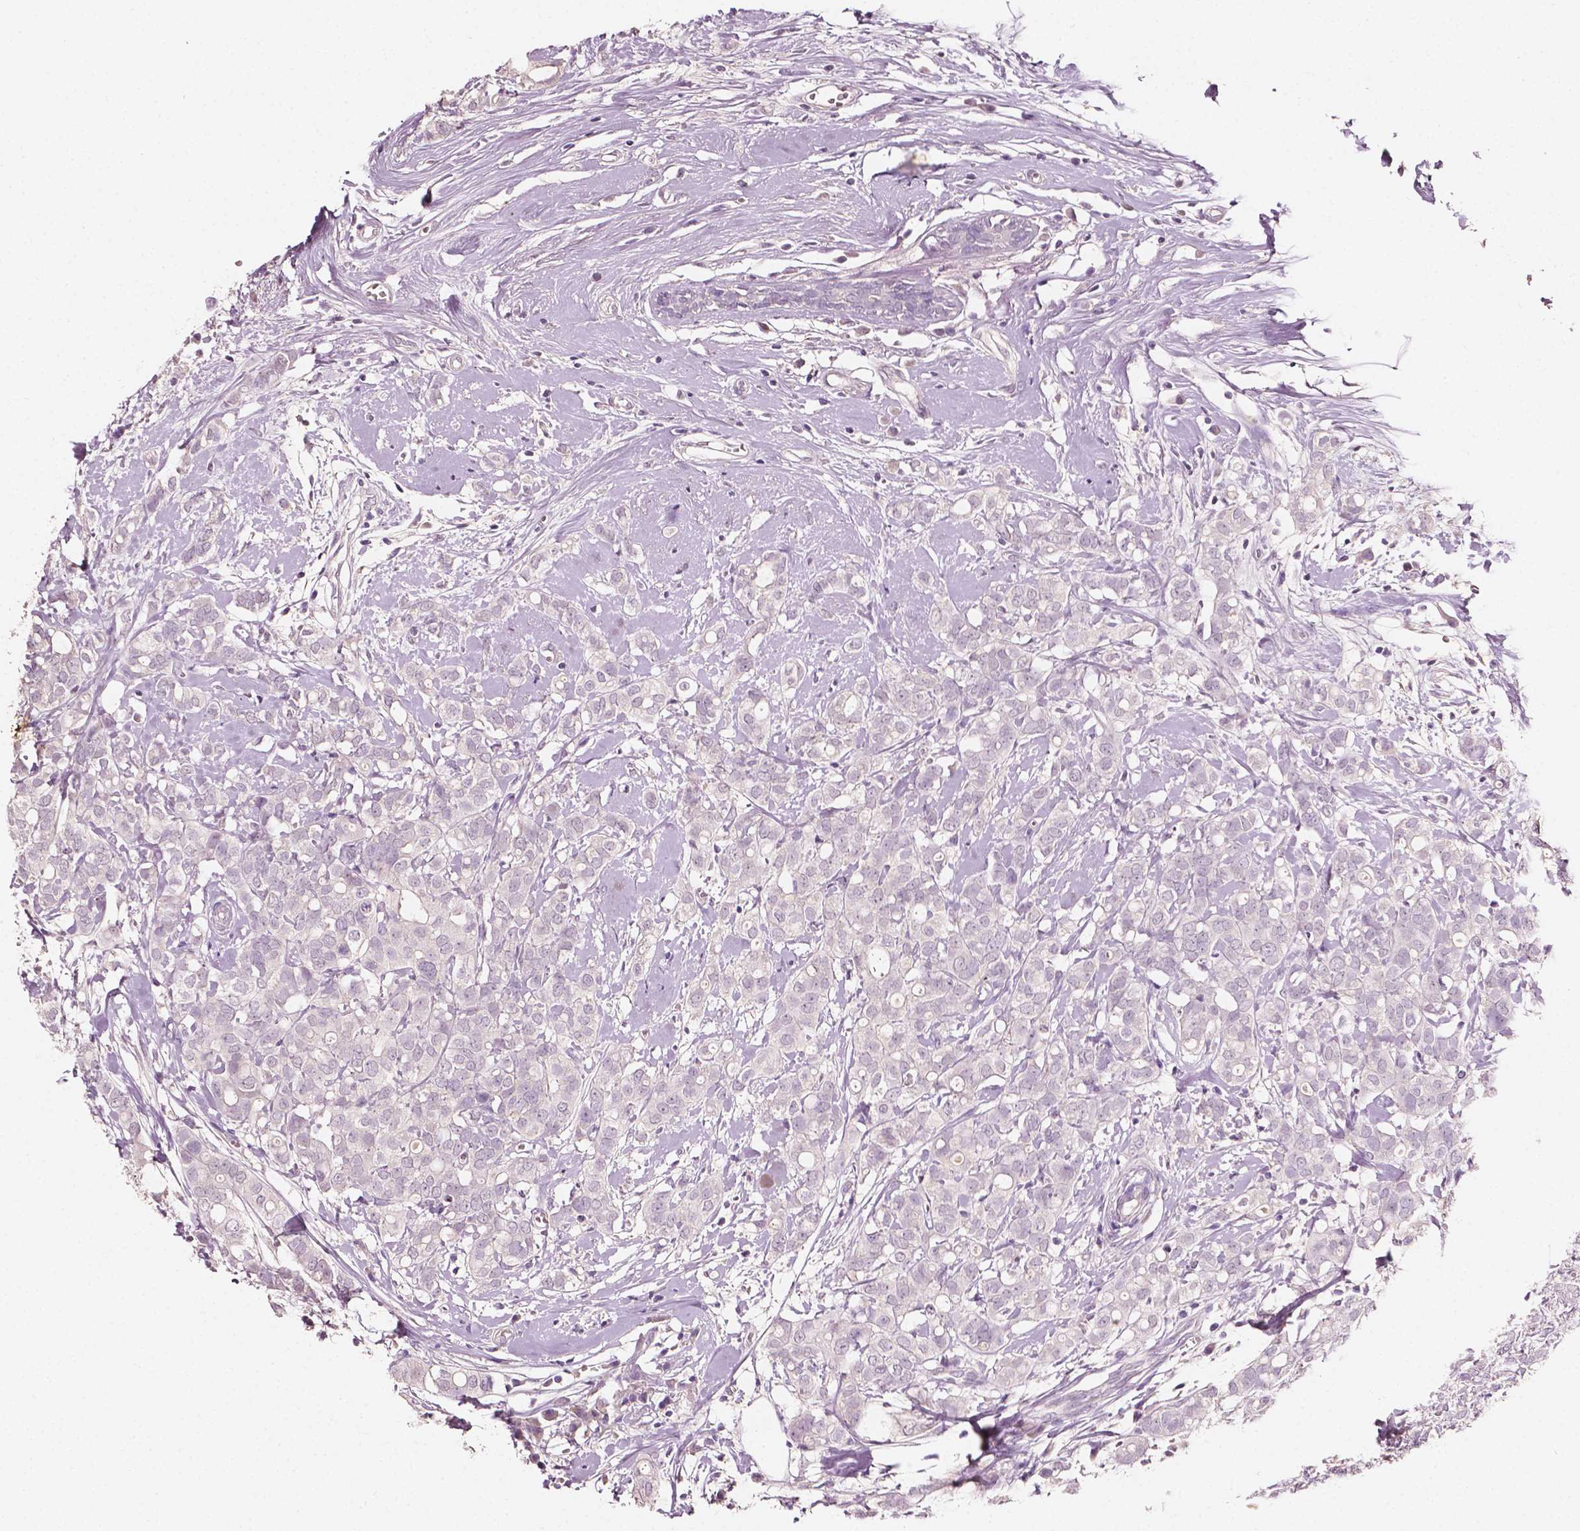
{"staining": {"intensity": "negative", "quantity": "none", "location": "none"}, "tissue": "breast cancer", "cell_type": "Tumor cells", "image_type": "cancer", "snomed": [{"axis": "morphology", "description": "Duct carcinoma"}, {"axis": "topography", "description": "Breast"}], "caption": "DAB immunohistochemical staining of invasive ductal carcinoma (breast) demonstrates no significant positivity in tumor cells.", "gene": "PLA2R1", "patient": {"sex": "female", "age": 40}}